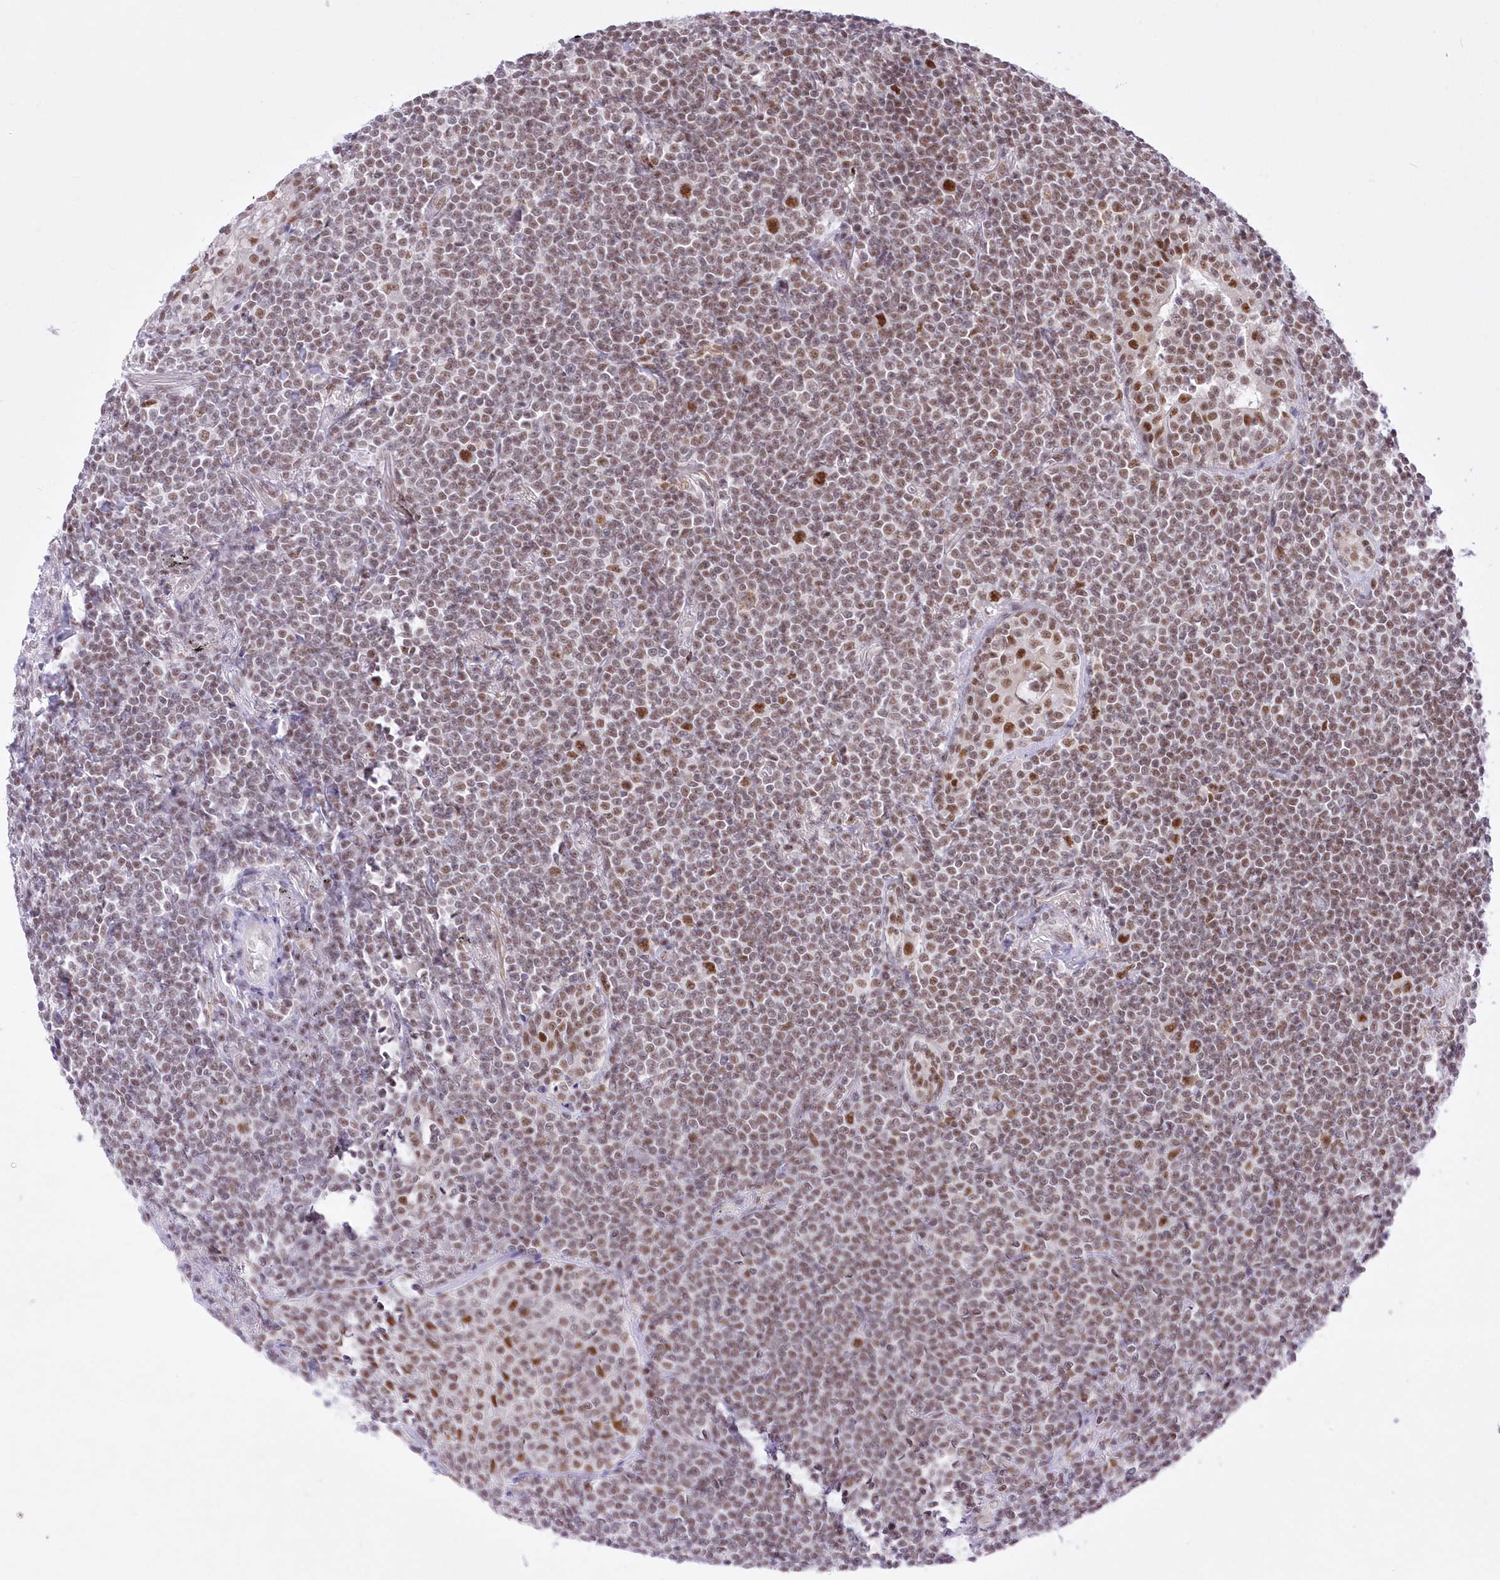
{"staining": {"intensity": "moderate", "quantity": ">75%", "location": "nuclear"}, "tissue": "lymphoma", "cell_type": "Tumor cells", "image_type": "cancer", "snomed": [{"axis": "morphology", "description": "Malignant lymphoma, non-Hodgkin's type, Low grade"}, {"axis": "topography", "description": "Lung"}], "caption": "Malignant lymphoma, non-Hodgkin's type (low-grade) stained for a protein displays moderate nuclear positivity in tumor cells.", "gene": "NSUN2", "patient": {"sex": "female", "age": 71}}